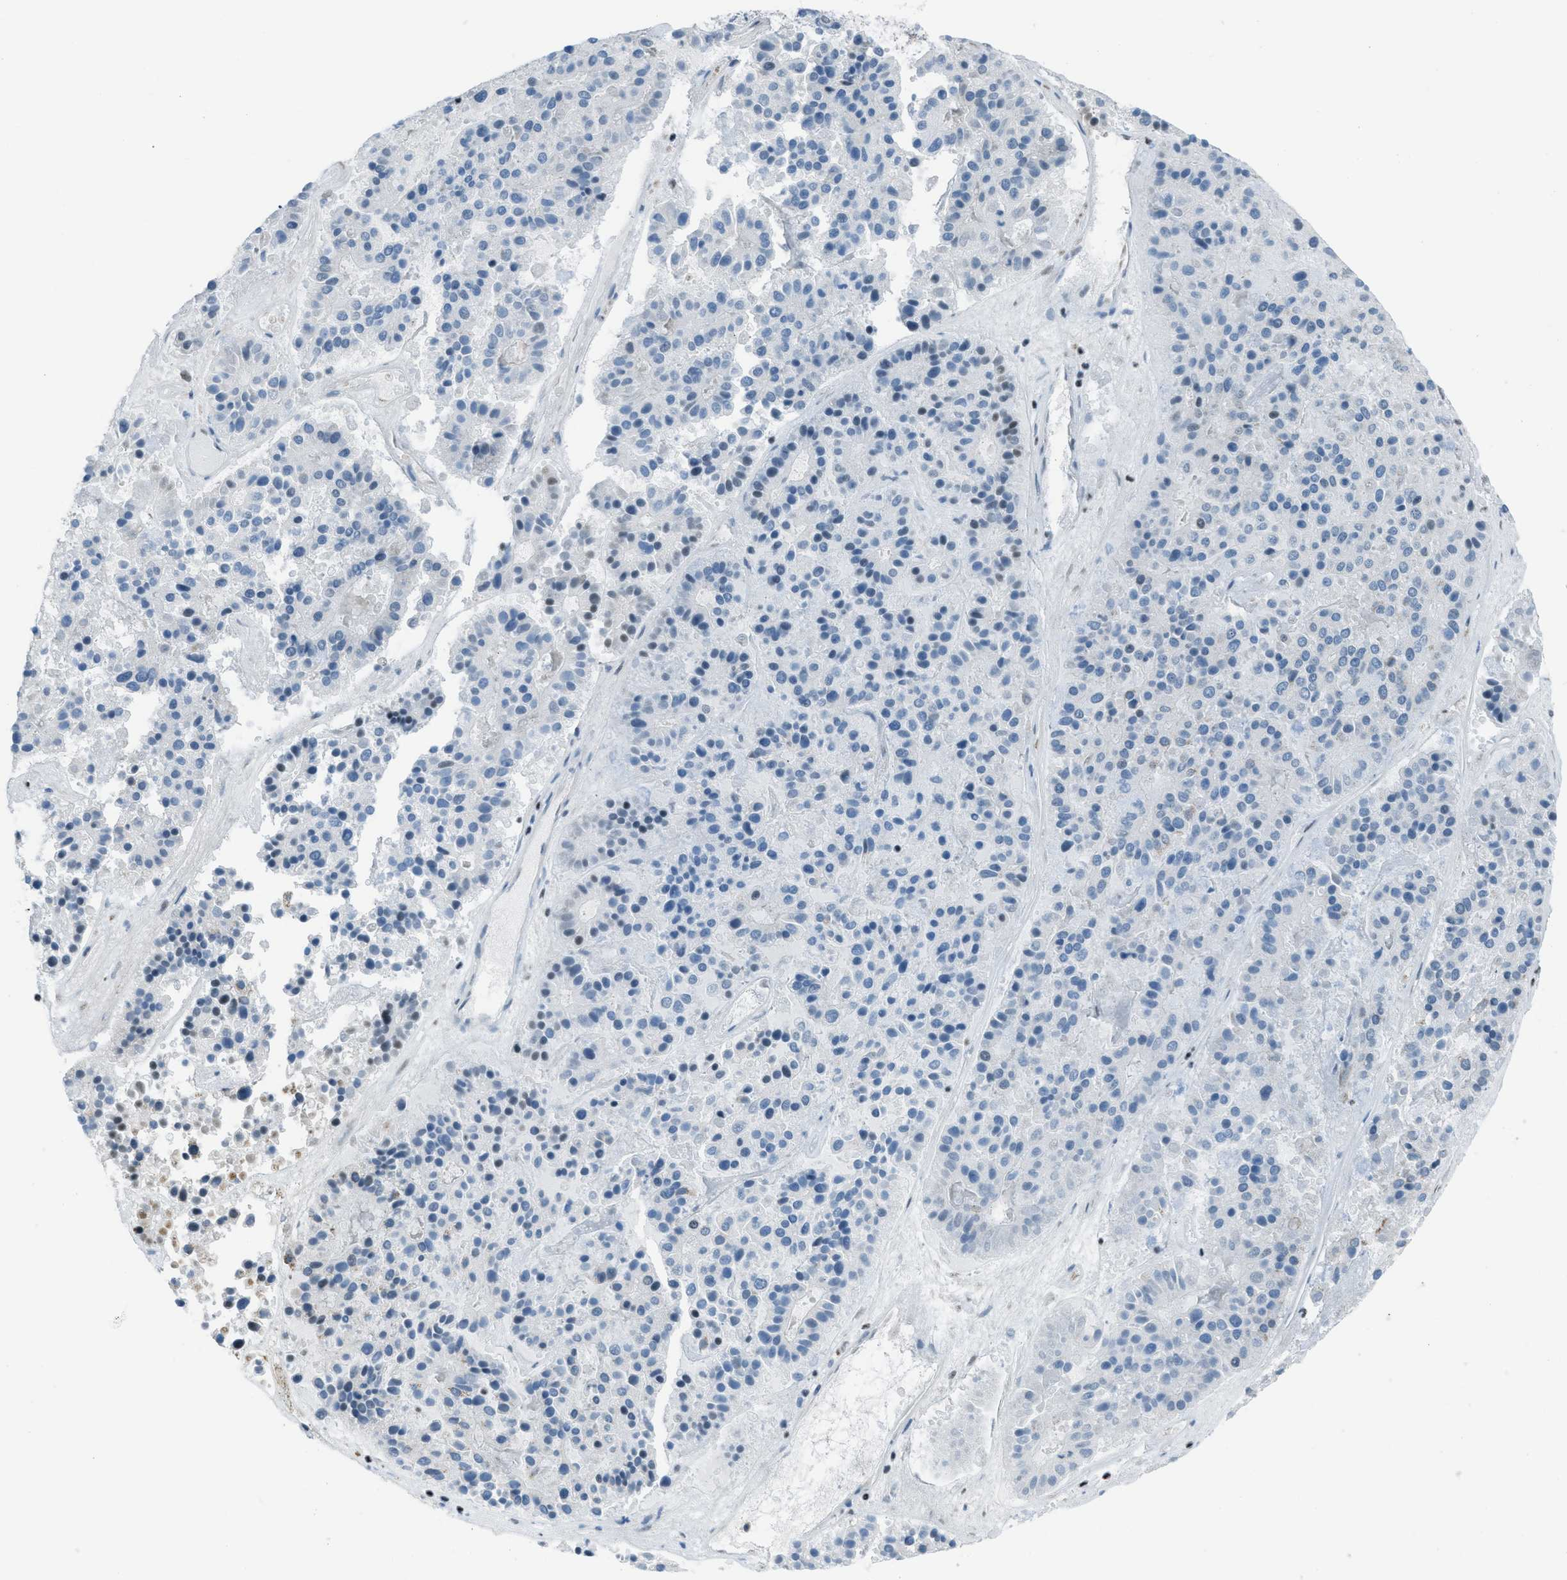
{"staining": {"intensity": "negative", "quantity": "none", "location": "none"}, "tissue": "pancreatic cancer", "cell_type": "Tumor cells", "image_type": "cancer", "snomed": [{"axis": "morphology", "description": "Adenocarcinoma, NOS"}, {"axis": "topography", "description": "Pancreas"}], "caption": "Photomicrograph shows no significant protein staining in tumor cells of adenocarcinoma (pancreatic).", "gene": "SLFN5", "patient": {"sex": "male", "age": 50}}